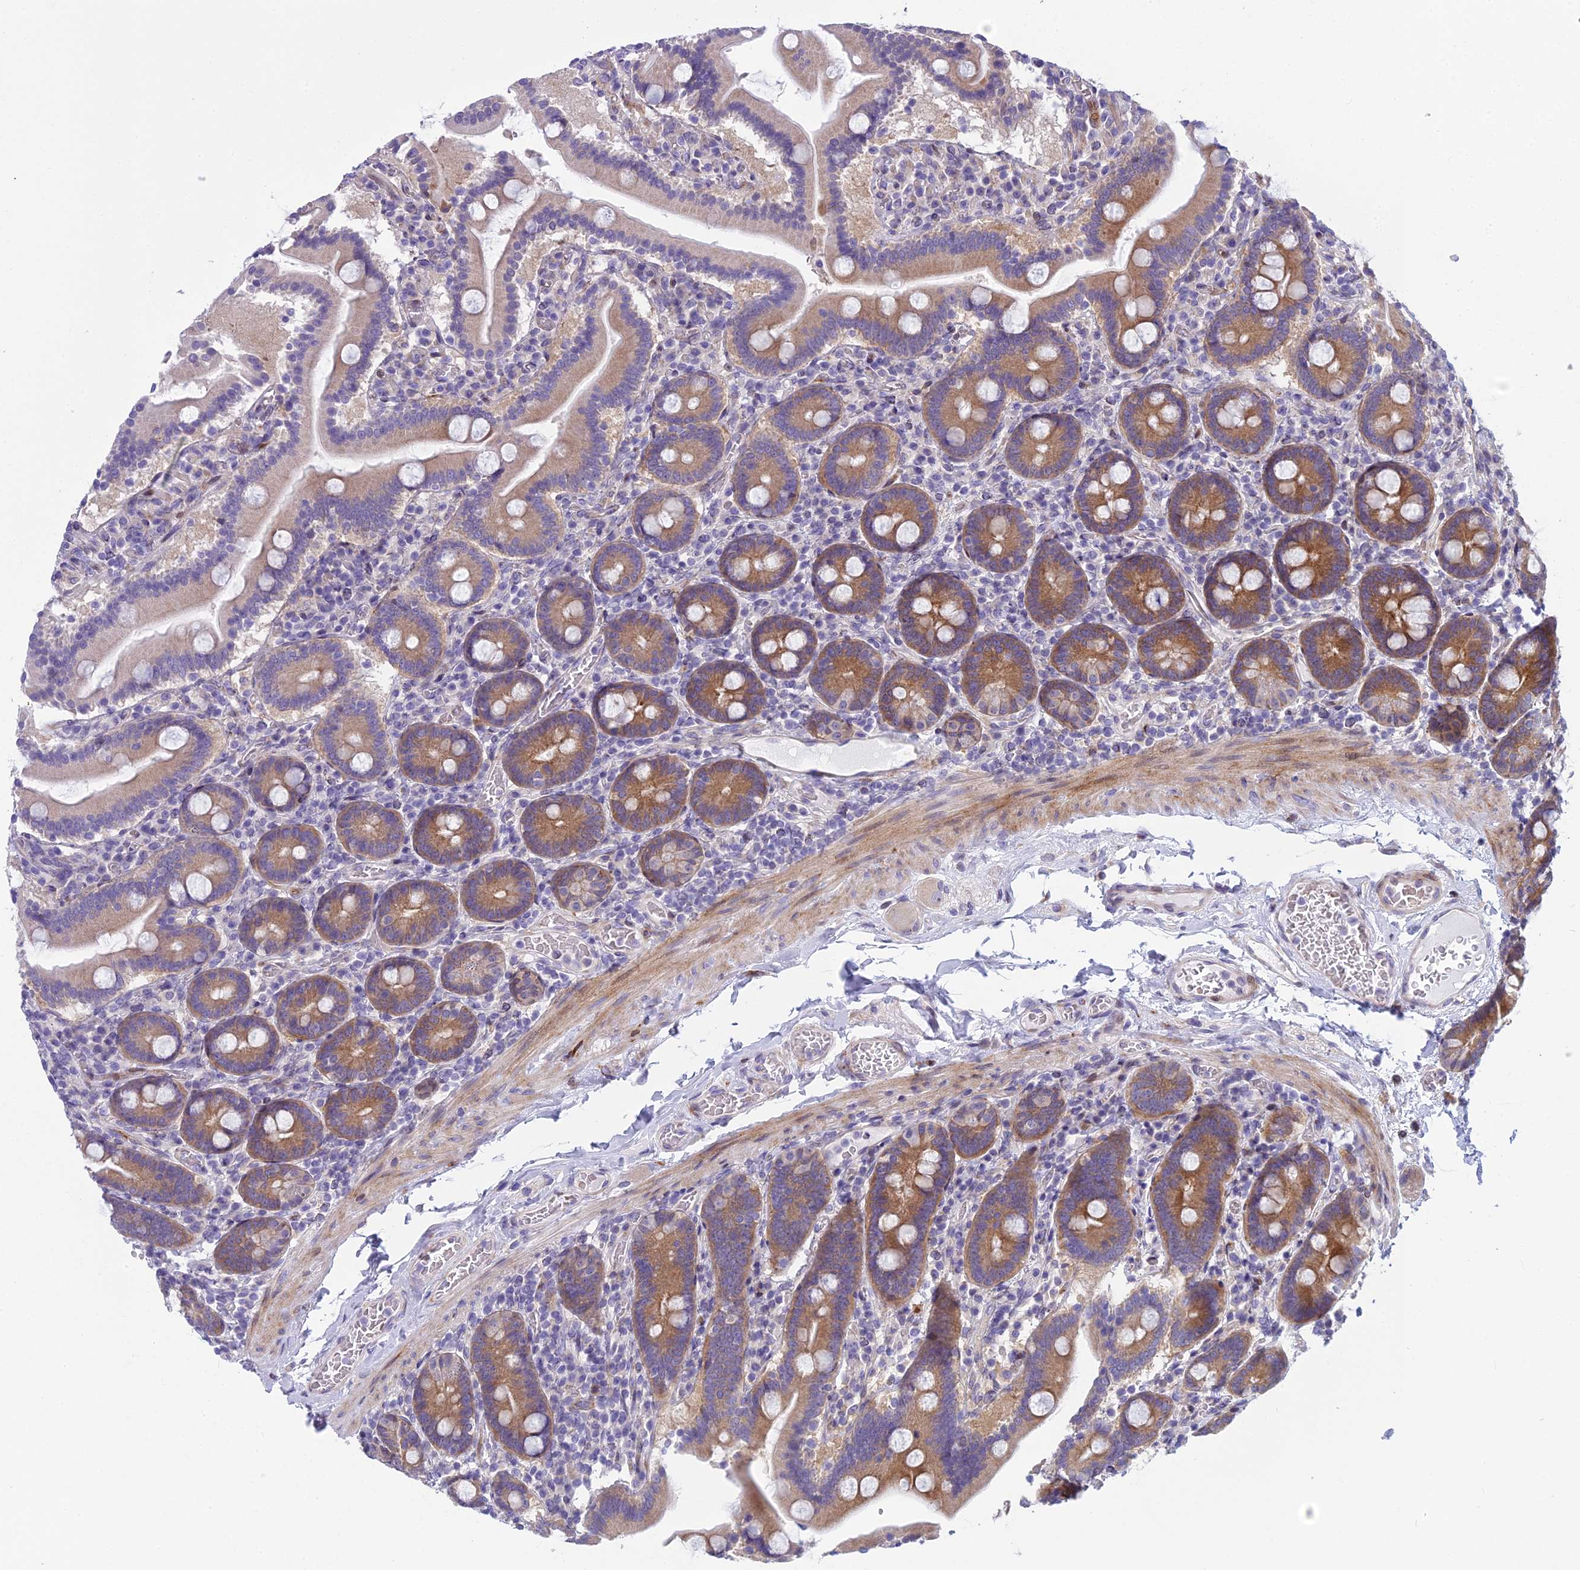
{"staining": {"intensity": "moderate", "quantity": "25%-75%", "location": "cytoplasmic/membranous"}, "tissue": "duodenum", "cell_type": "Glandular cells", "image_type": "normal", "snomed": [{"axis": "morphology", "description": "Normal tissue, NOS"}, {"axis": "topography", "description": "Duodenum"}], "caption": "Duodenum stained for a protein shows moderate cytoplasmic/membranous positivity in glandular cells.", "gene": "PCDHB14", "patient": {"sex": "male", "age": 55}}